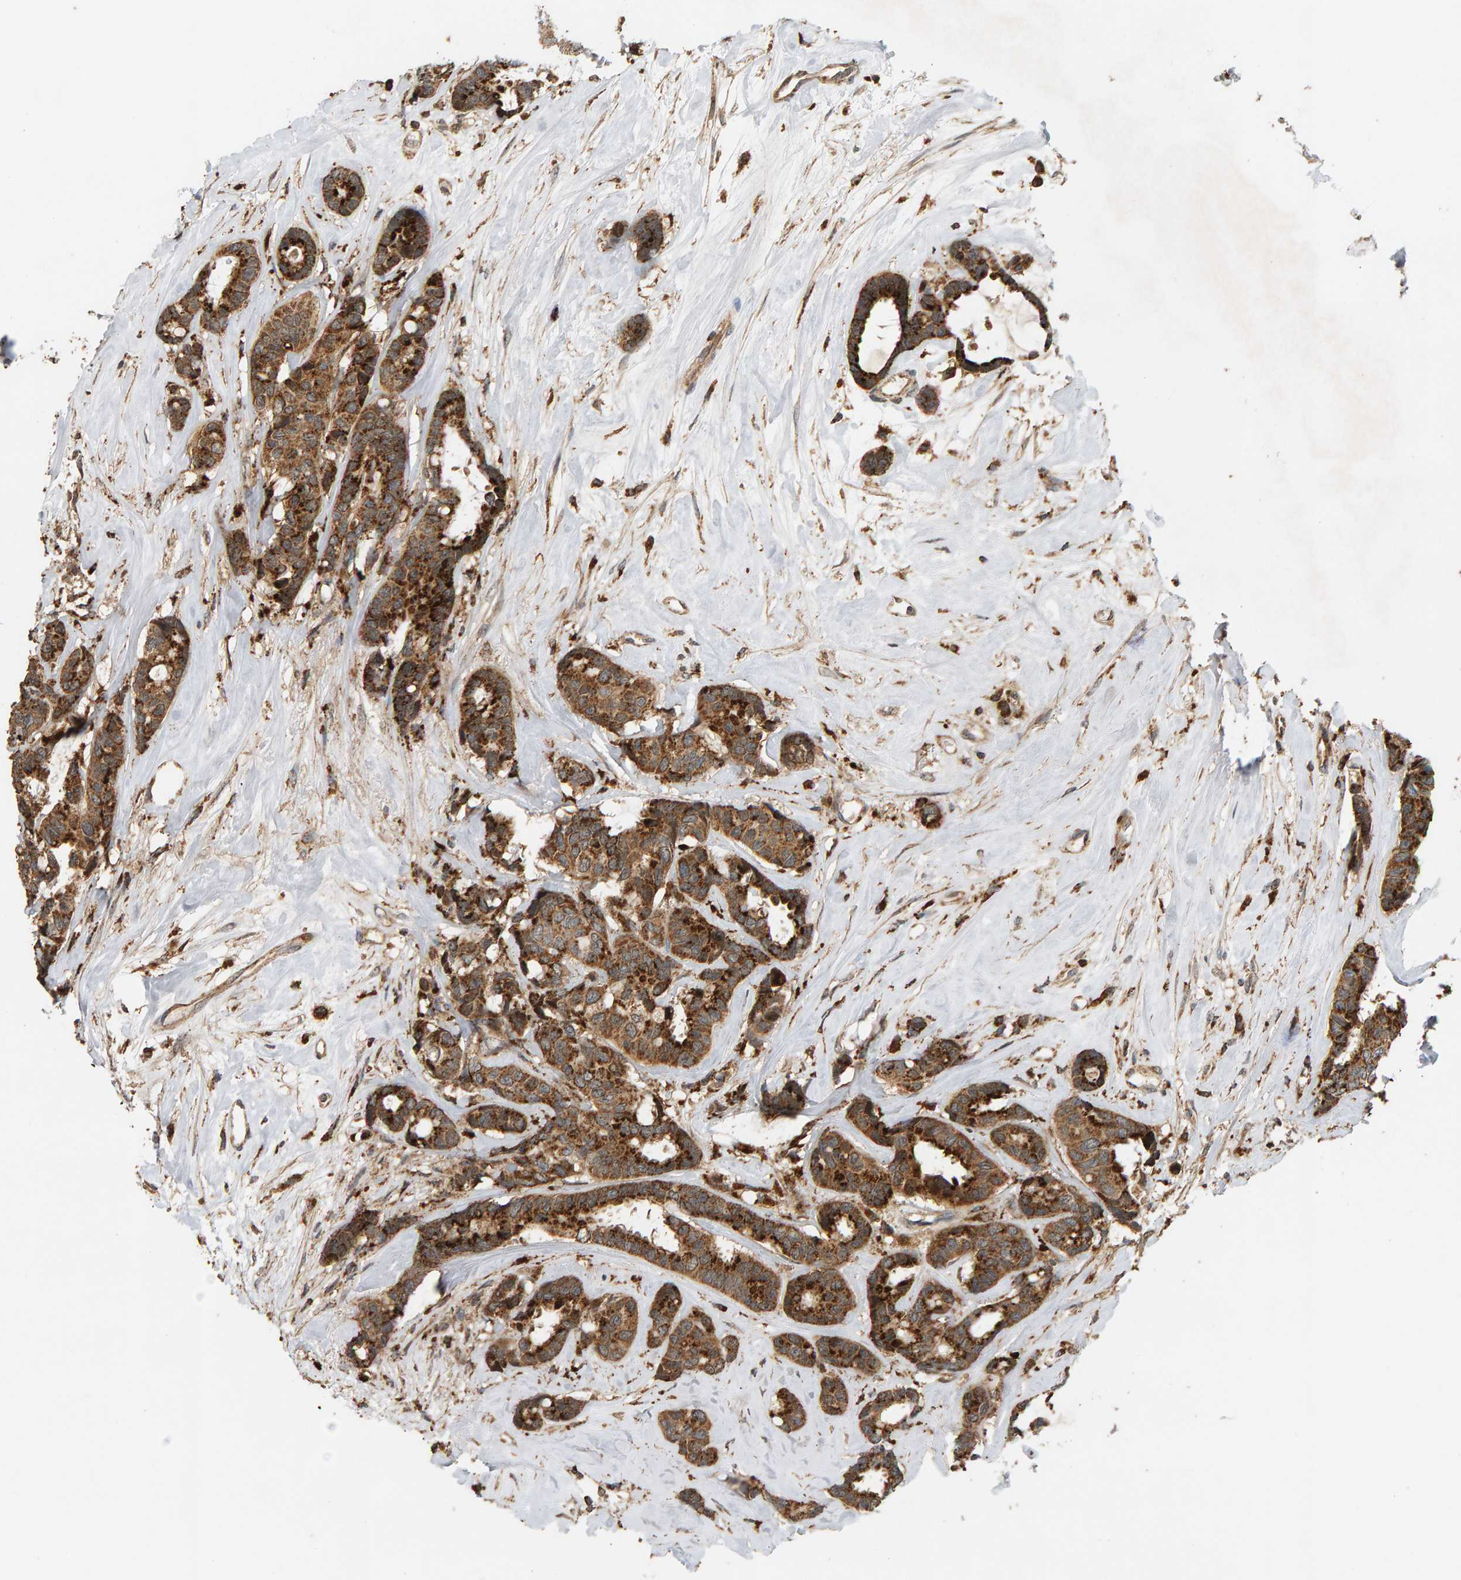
{"staining": {"intensity": "strong", "quantity": ">75%", "location": "cytoplasmic/membranous"}, "tissue": "breast cancer", "cell_type": "Tumor cells", "image_type": "cancer", "snomed": [{"axis": "morphology", "description": "Duct carcinoma"}, {"axis": "topography", "description": "Breast"}], "caption": "Human invasive ductal carcinoma (breast) stained with a protein marker reveals strong staining in tumor cells.", "gene": "GSTK1", "patient": {"sex": "female", "age": 87}}